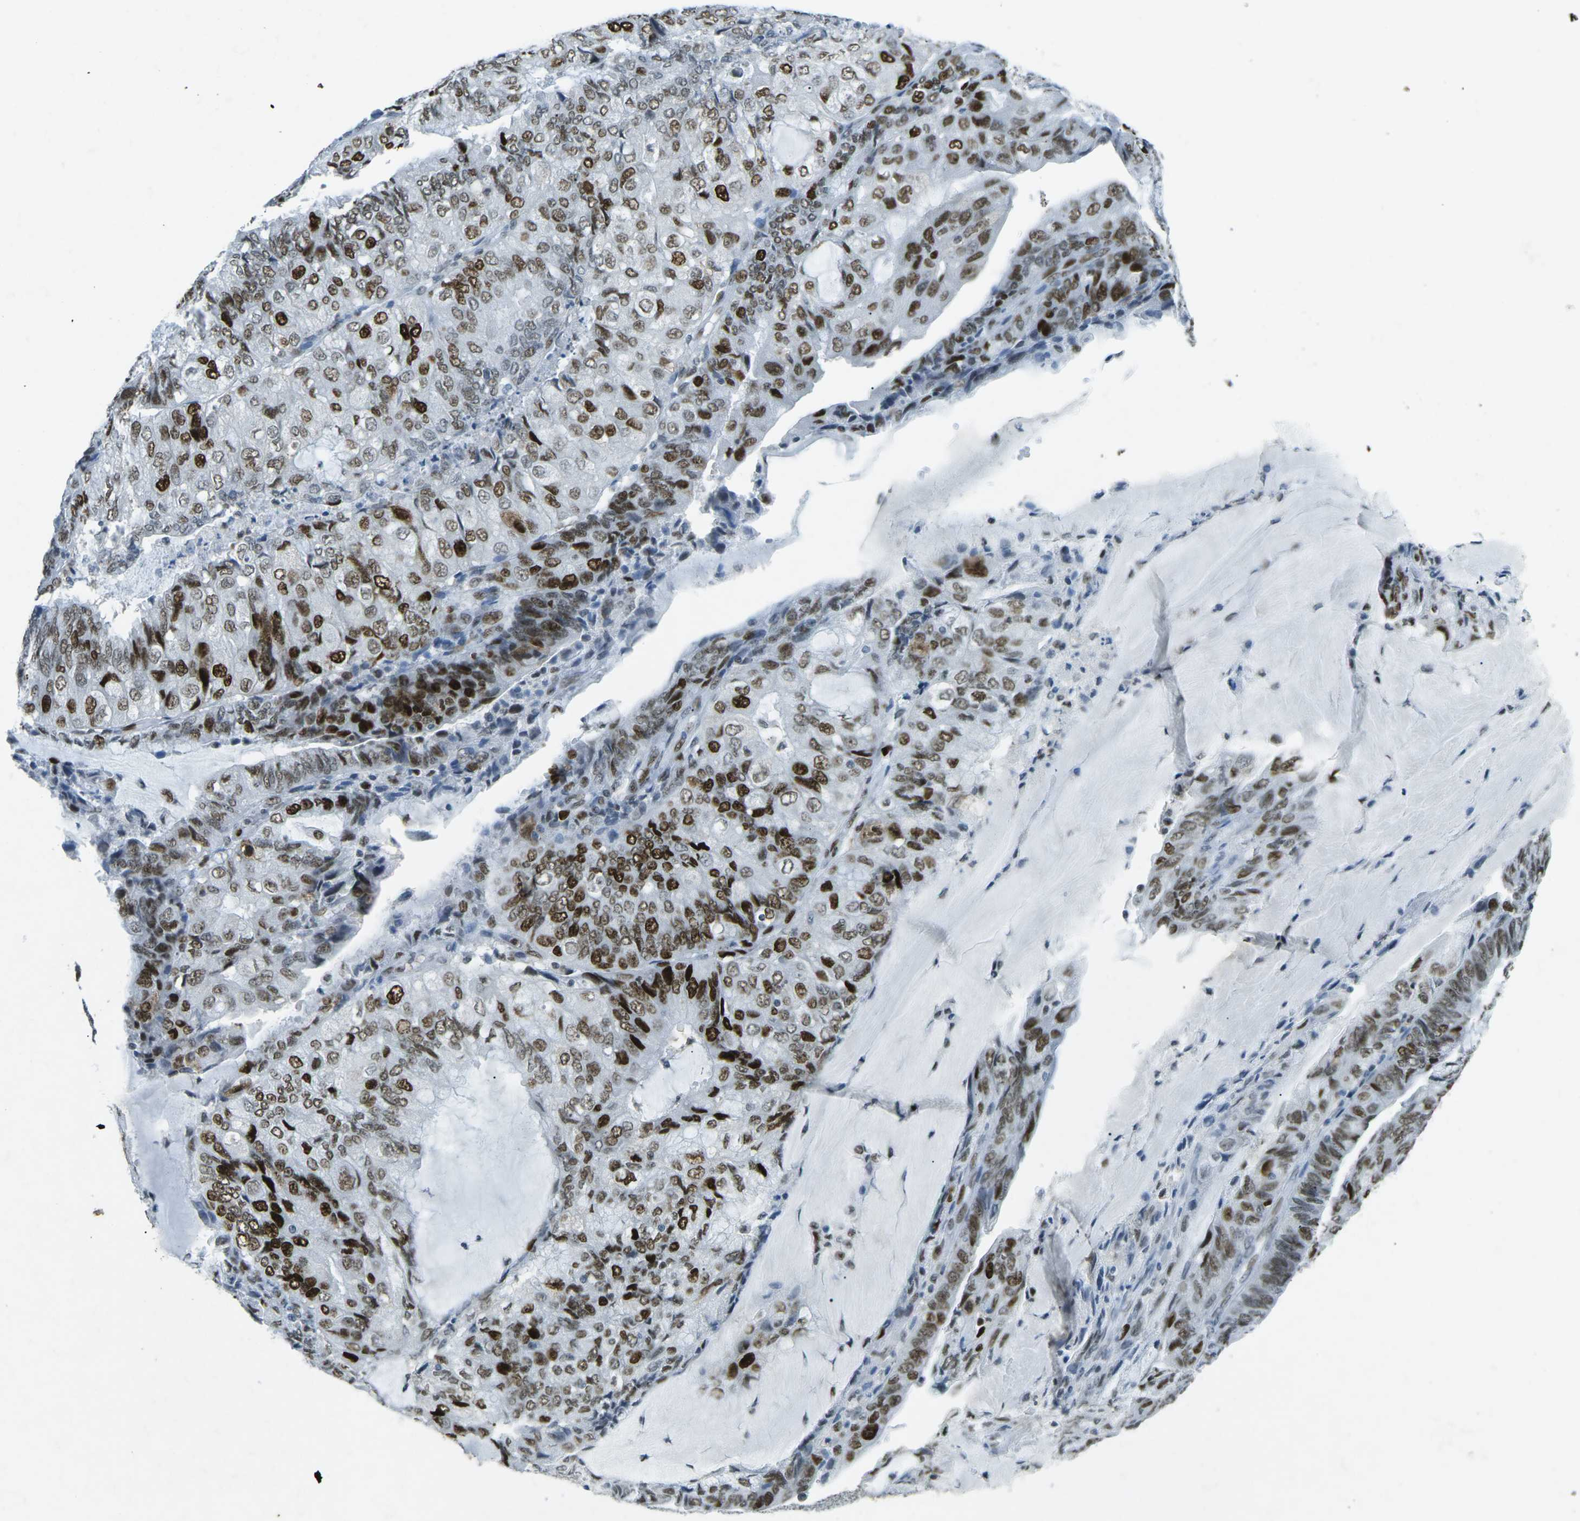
{"staining": {"intensity": "strong", "quantity": ">75%", "location": "nuclear"}, "tissue": "endometrial cancer", "cell_type": "Tumor cells", "image_type": "cancer", "snomed": [{"axis": "morphology", "description": "Adenocarcinoma, NOS"}, {"axis": "topography", "description": "Endometrium"}], "caption": "Strong nuclear positivity is present in about >75% of tumor cells in endometrial cancer. (DAB IHC, brown staining for protein, blue staining for nuclei).", "gene": "RB1", "patient": {"sex": "female", "age": 81}}